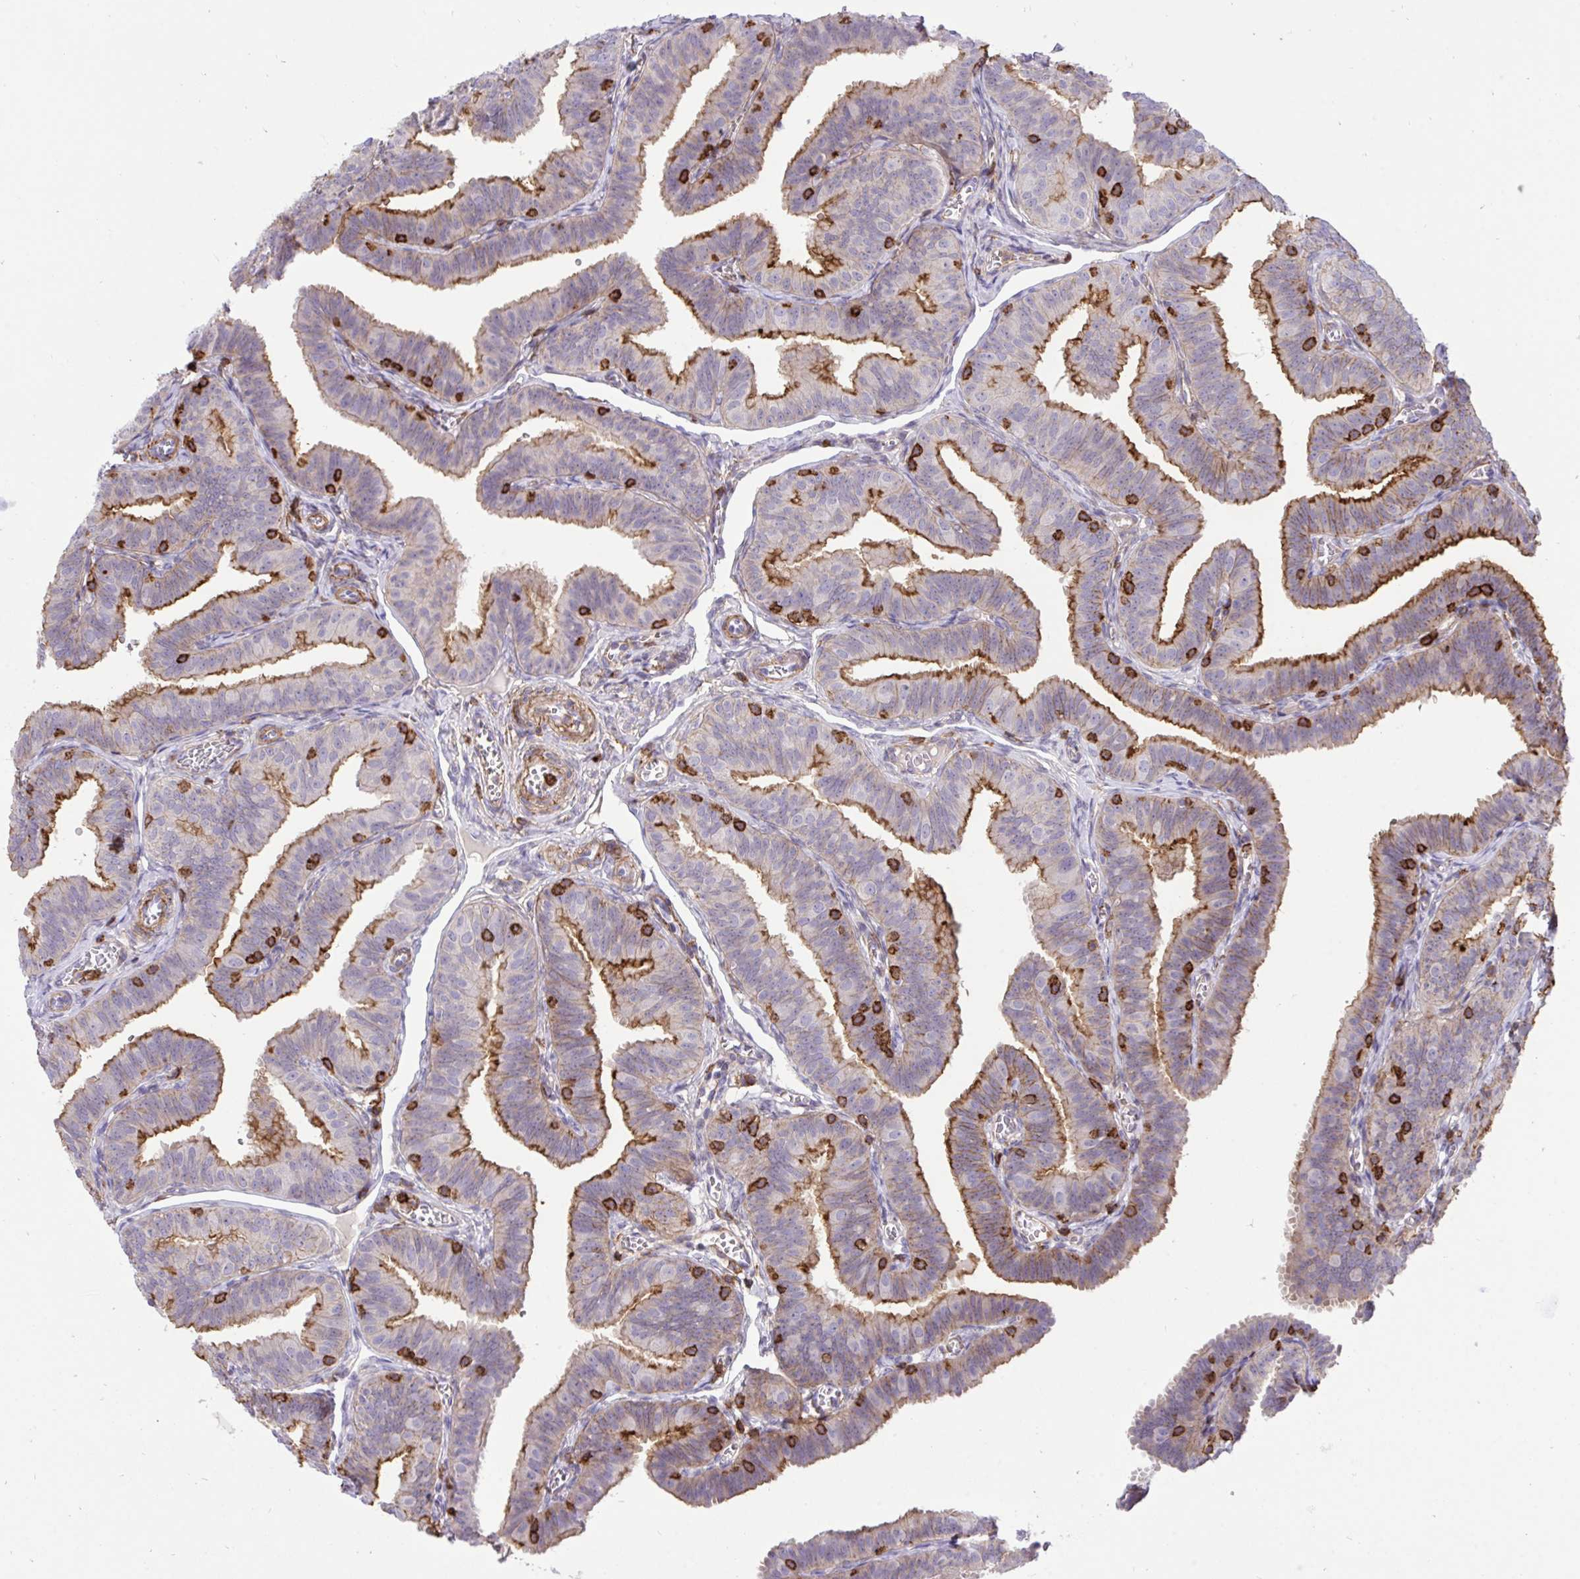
{"staining": {"intensity": "moderate", "quantity": "25%-75%", "location": "cytoplasmic/membranous"}, "tissue": "fallopian tube", "cell_type": "Glandular cells", "image_type": "normal", "snomed": [{"axis": "morphology", "description": "Normal tissue, NOS"}, {"axis": "topography", "description": "Fallopian tube"}], "caption": "Glandular cells demonstrate medium levels of moderate cytoplasmic/membranous expression in approximately 25%-75% of cells in unremarkable fallopian tube. The protein is shown in brown color, while the nuclei are stained blue.", "gene": "ERI1", "patient": {"sex": "female", "age": 25}}